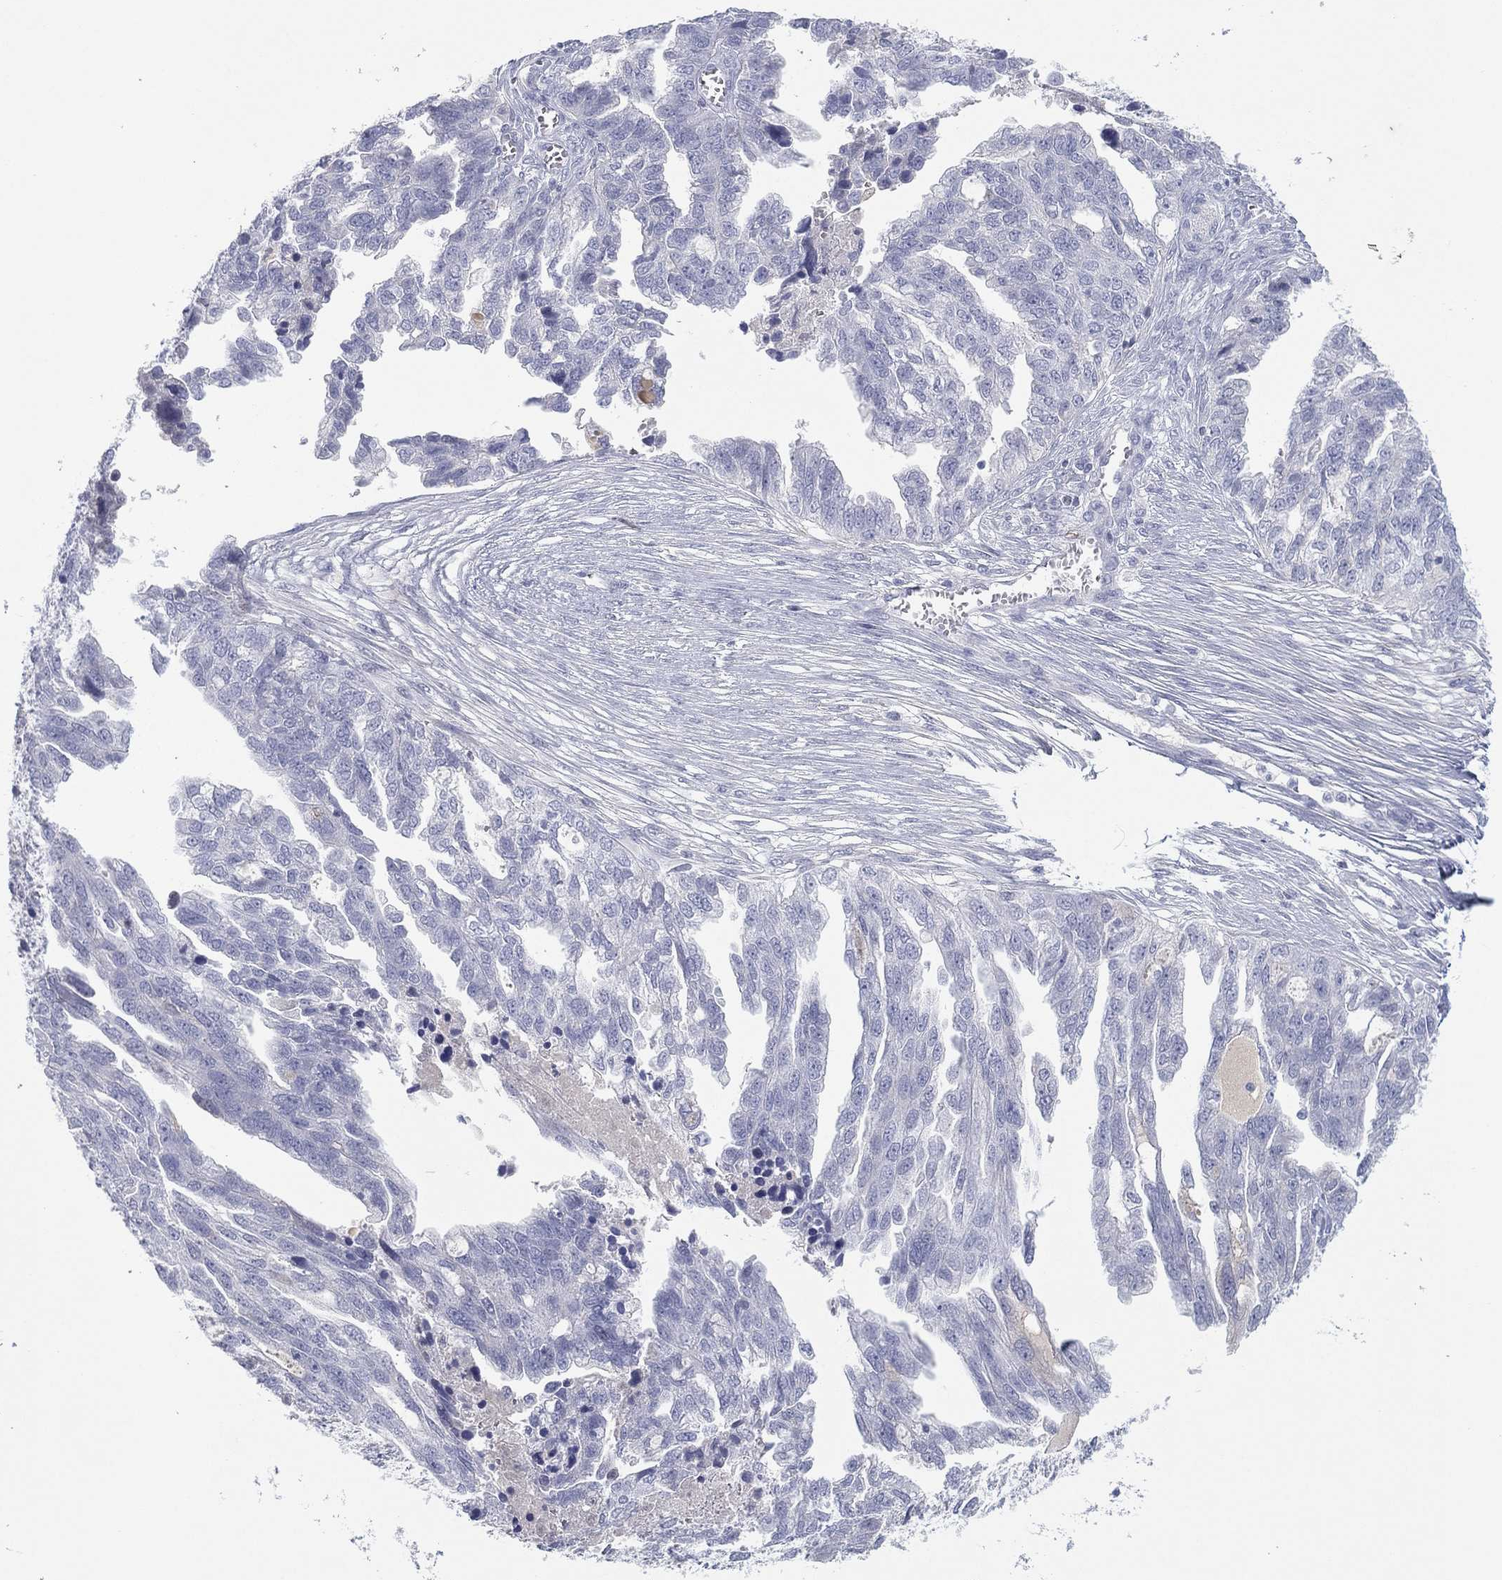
{"staining": {"intensity": "negative", "quantity": "none", "location": "none"}, "tissue": "ovarian cancer", "cell_type": "Tumor cells", "image_type": "cancer", "snomed": [{"axis": "morphology", "description": "Cystadenocarcinoma, serous, NOS"}, {"axis": "topography", "description": "Ovary"}], "caption": "Immunohistochemistry (IHC) of serous cystadenocarcinoma (ovarian) exhibits no expression in tumor cells.", "gene": "CPT1B", "patient": {"sex": "female", "age": 51}}